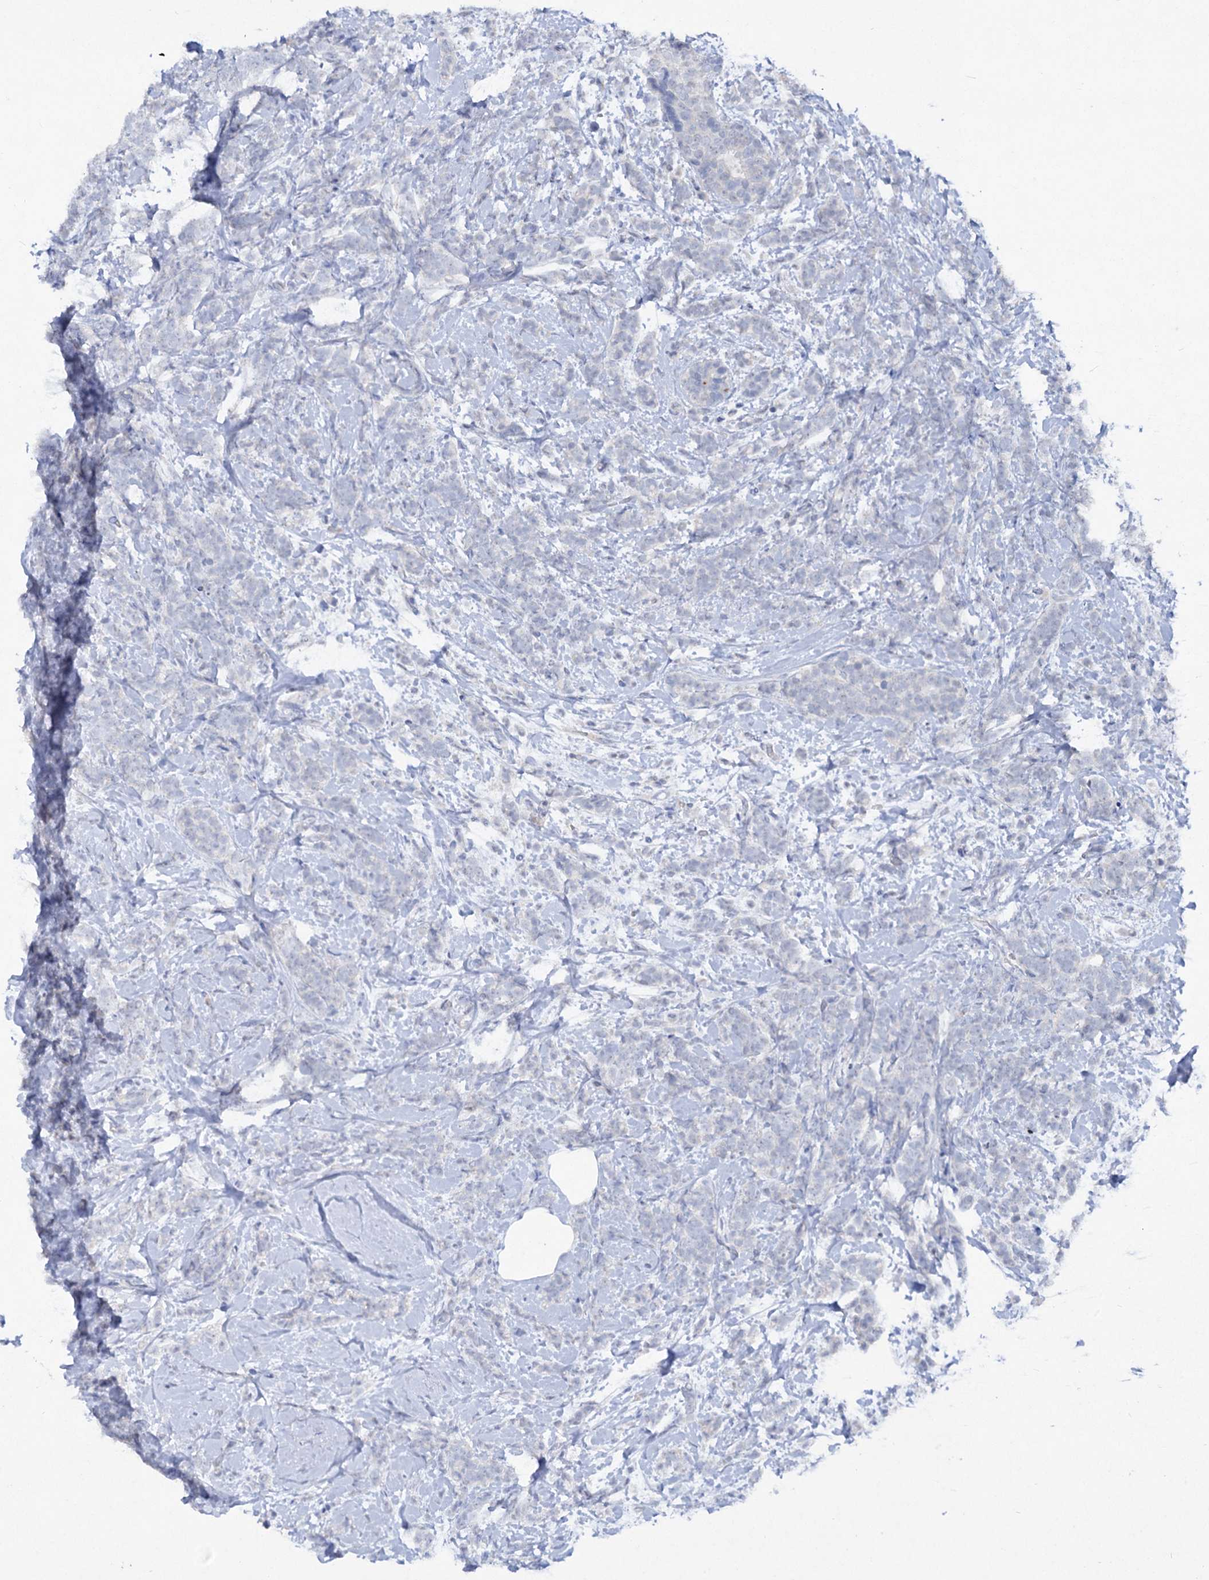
{"staining": {"intensity": "negative", "quantity": "none", "location": "none"}, "tissue": "breast cancer", "cell_type": "Tumor cells", "image_type": "cancer", "snomed": [{"axis": "morphology", "description": "Lobular carcinoma"}, {"axis": "topography", "description": "Breast"}], "caption": "Immunohistochemical staining of breast cancer (lobular carcinoma) shows no significant staining in tumor cells.", "gene": "ATP4A", "patient": {"sex": "female", "age": 58}}